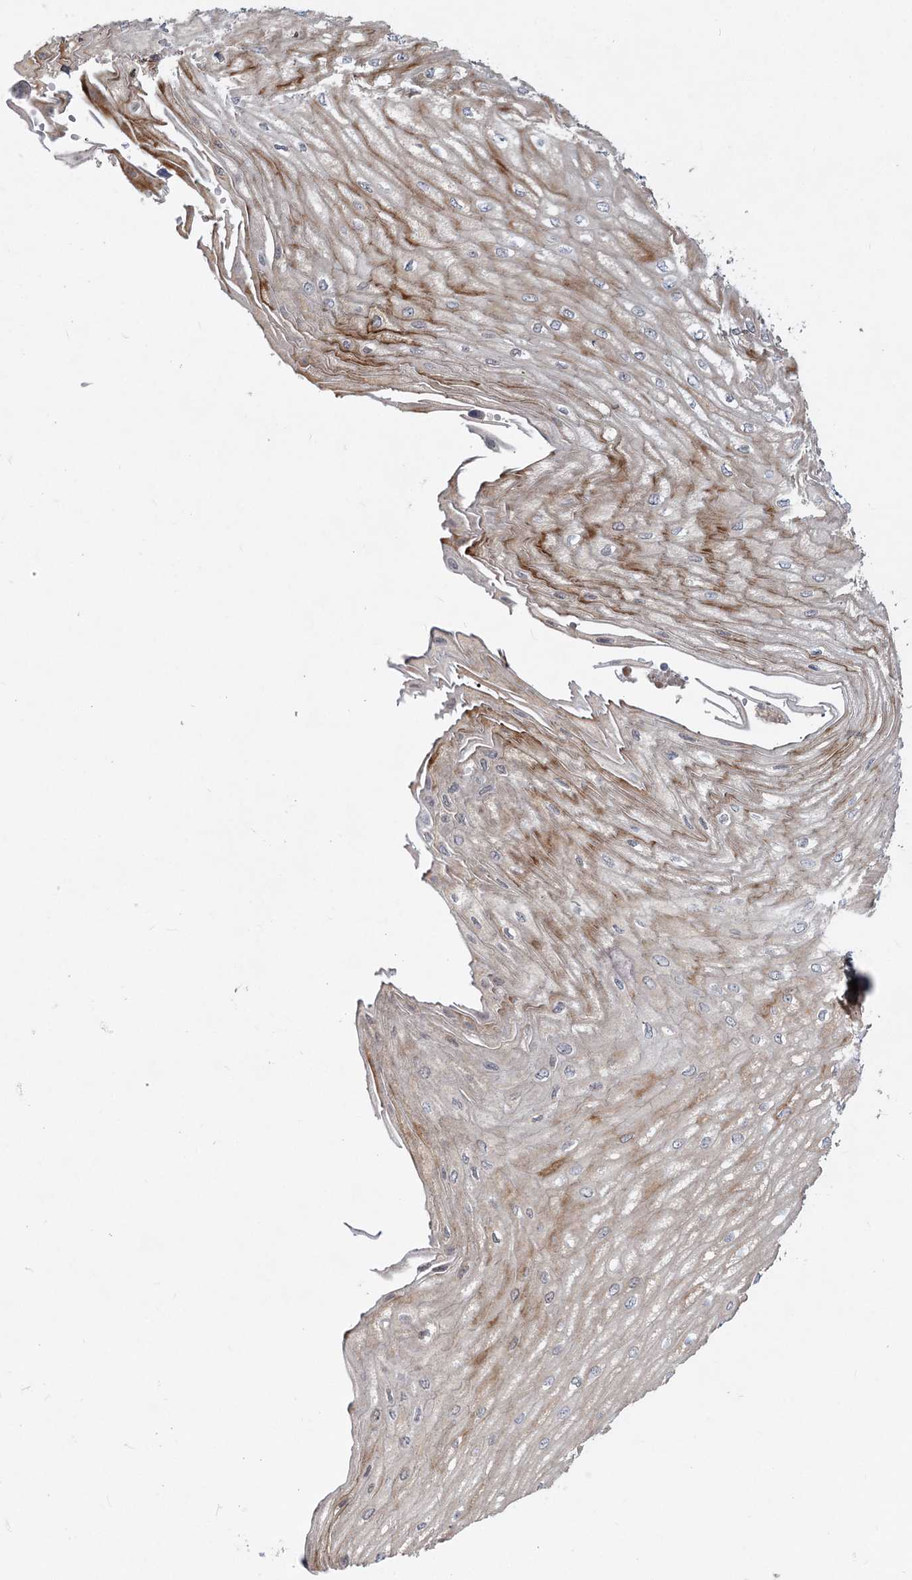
{"staining": {"intensity": "strong", "quantity": "25%-75%", "location": "cytoplasmic/membranous"}, "tissue": "esophagus", "cell_type": "Squamous epithelial cells", "image_type": "normal", "snomed": [{"axis": "morphology", "description": "Normal tissue, NOS"}, {"axis": "topography", "description": "Esophagus"}], "caption": "The micrograph reveals immunohistochemical staining of normal esophagus. There is strong cytoplasmic/membranous expression is seen in about 25%-75% of squamous epithelial cells.", "gene": "GMPPA", "patient": {"sex": "male", "age": 60}}